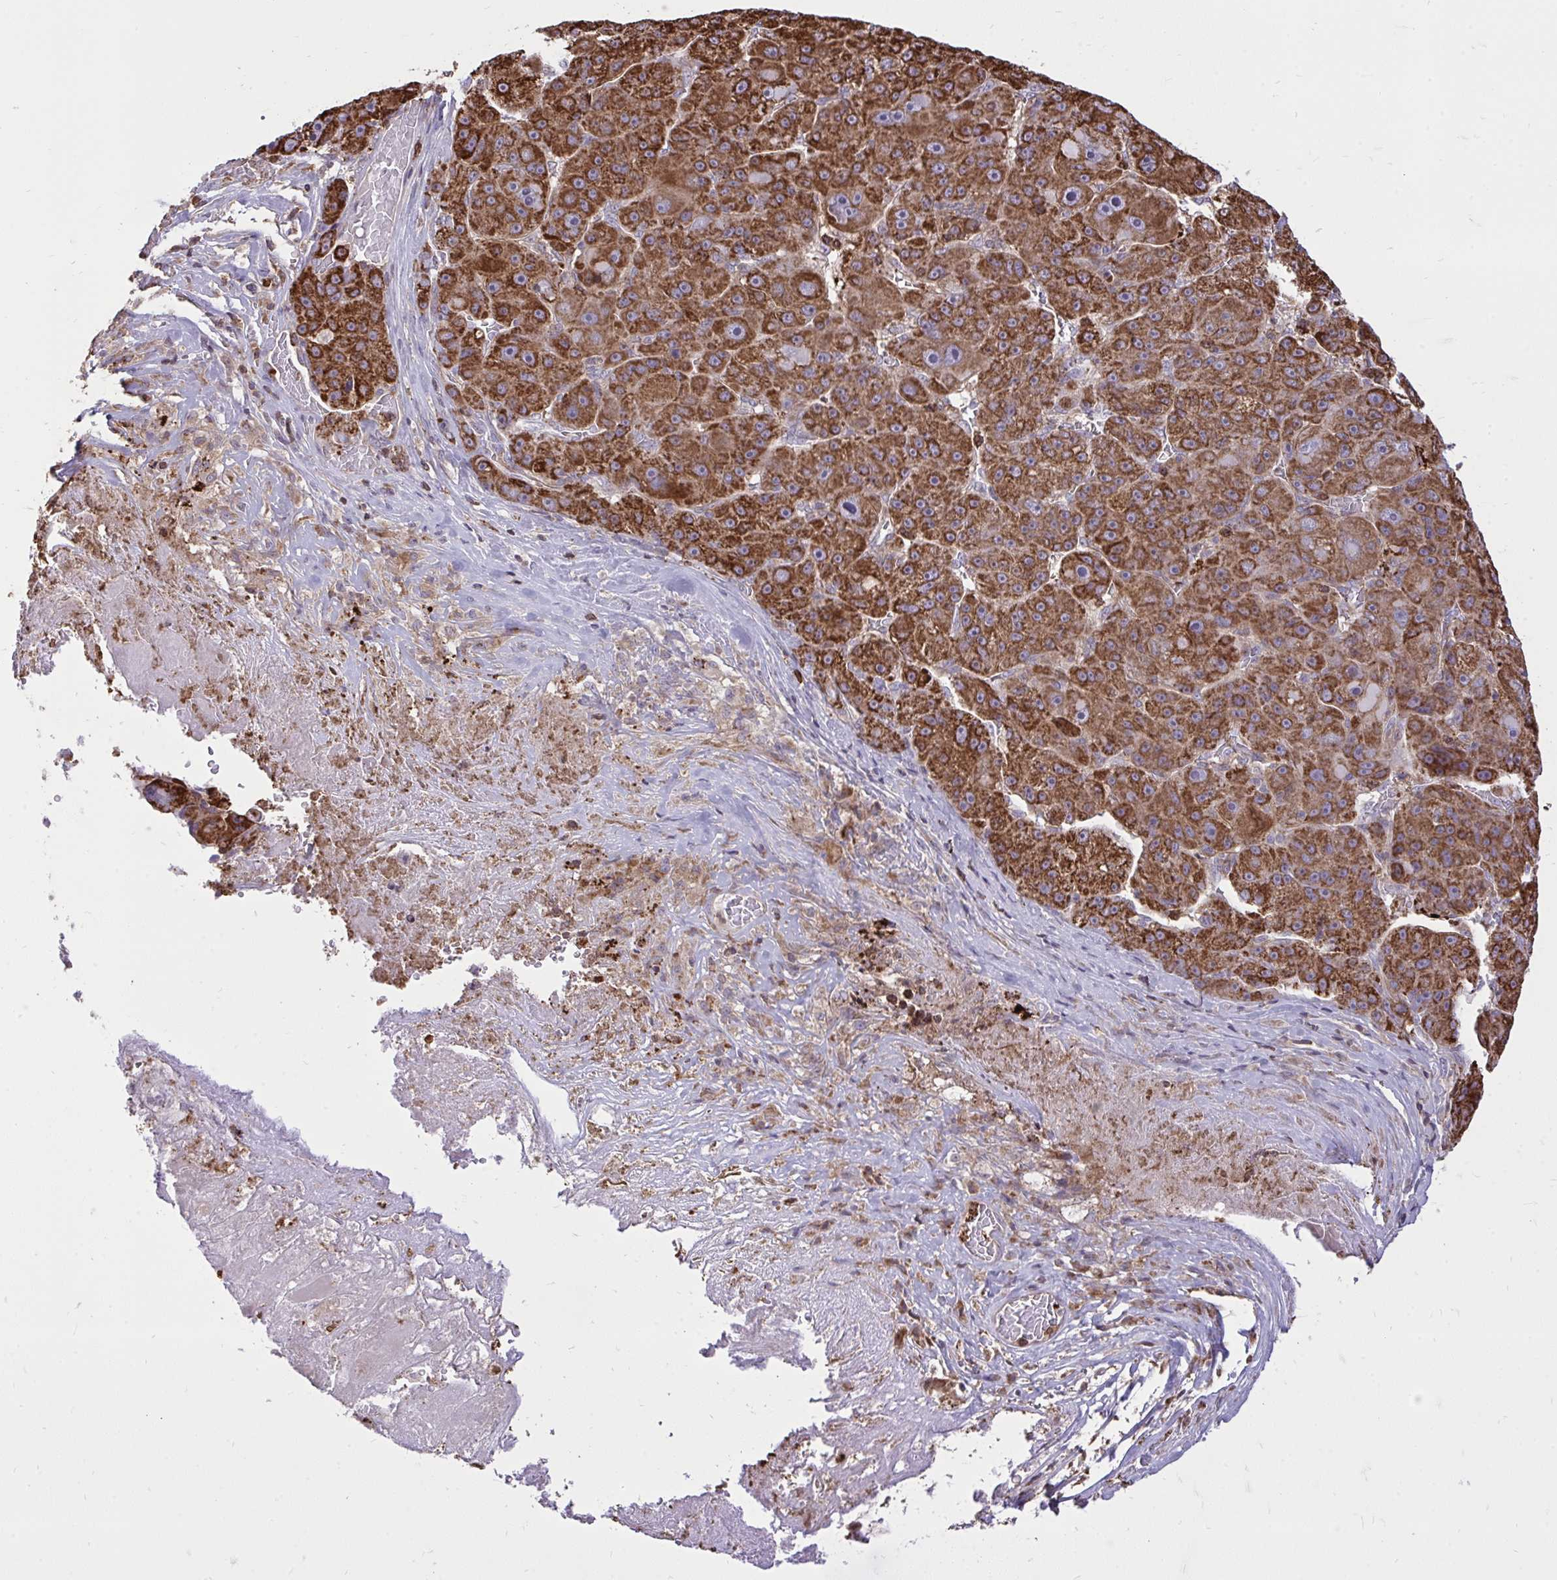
{"staining": {"intensity": "strong", "quantity": ">75%", "location": "cytoplasmic/membranous"}, "tissue": "liver cancer", "cell_type": "Tumor cells", "image_type": "cancer", "snomed": [{"axis": "morphology", "description": "Carcinoma, Hepatocellular, NOS"}, {"axis": "topography", "description": "Liver"}], "caption": "There is high levels of strong cytoplasmic/membranous staining in tumor cells of liver hepatocellular carcinoma, as demonstrated by immunohistochemical staining (brown color).", "gene": "SLC7A5", "patient": {"sex": "male", "age": 76}}